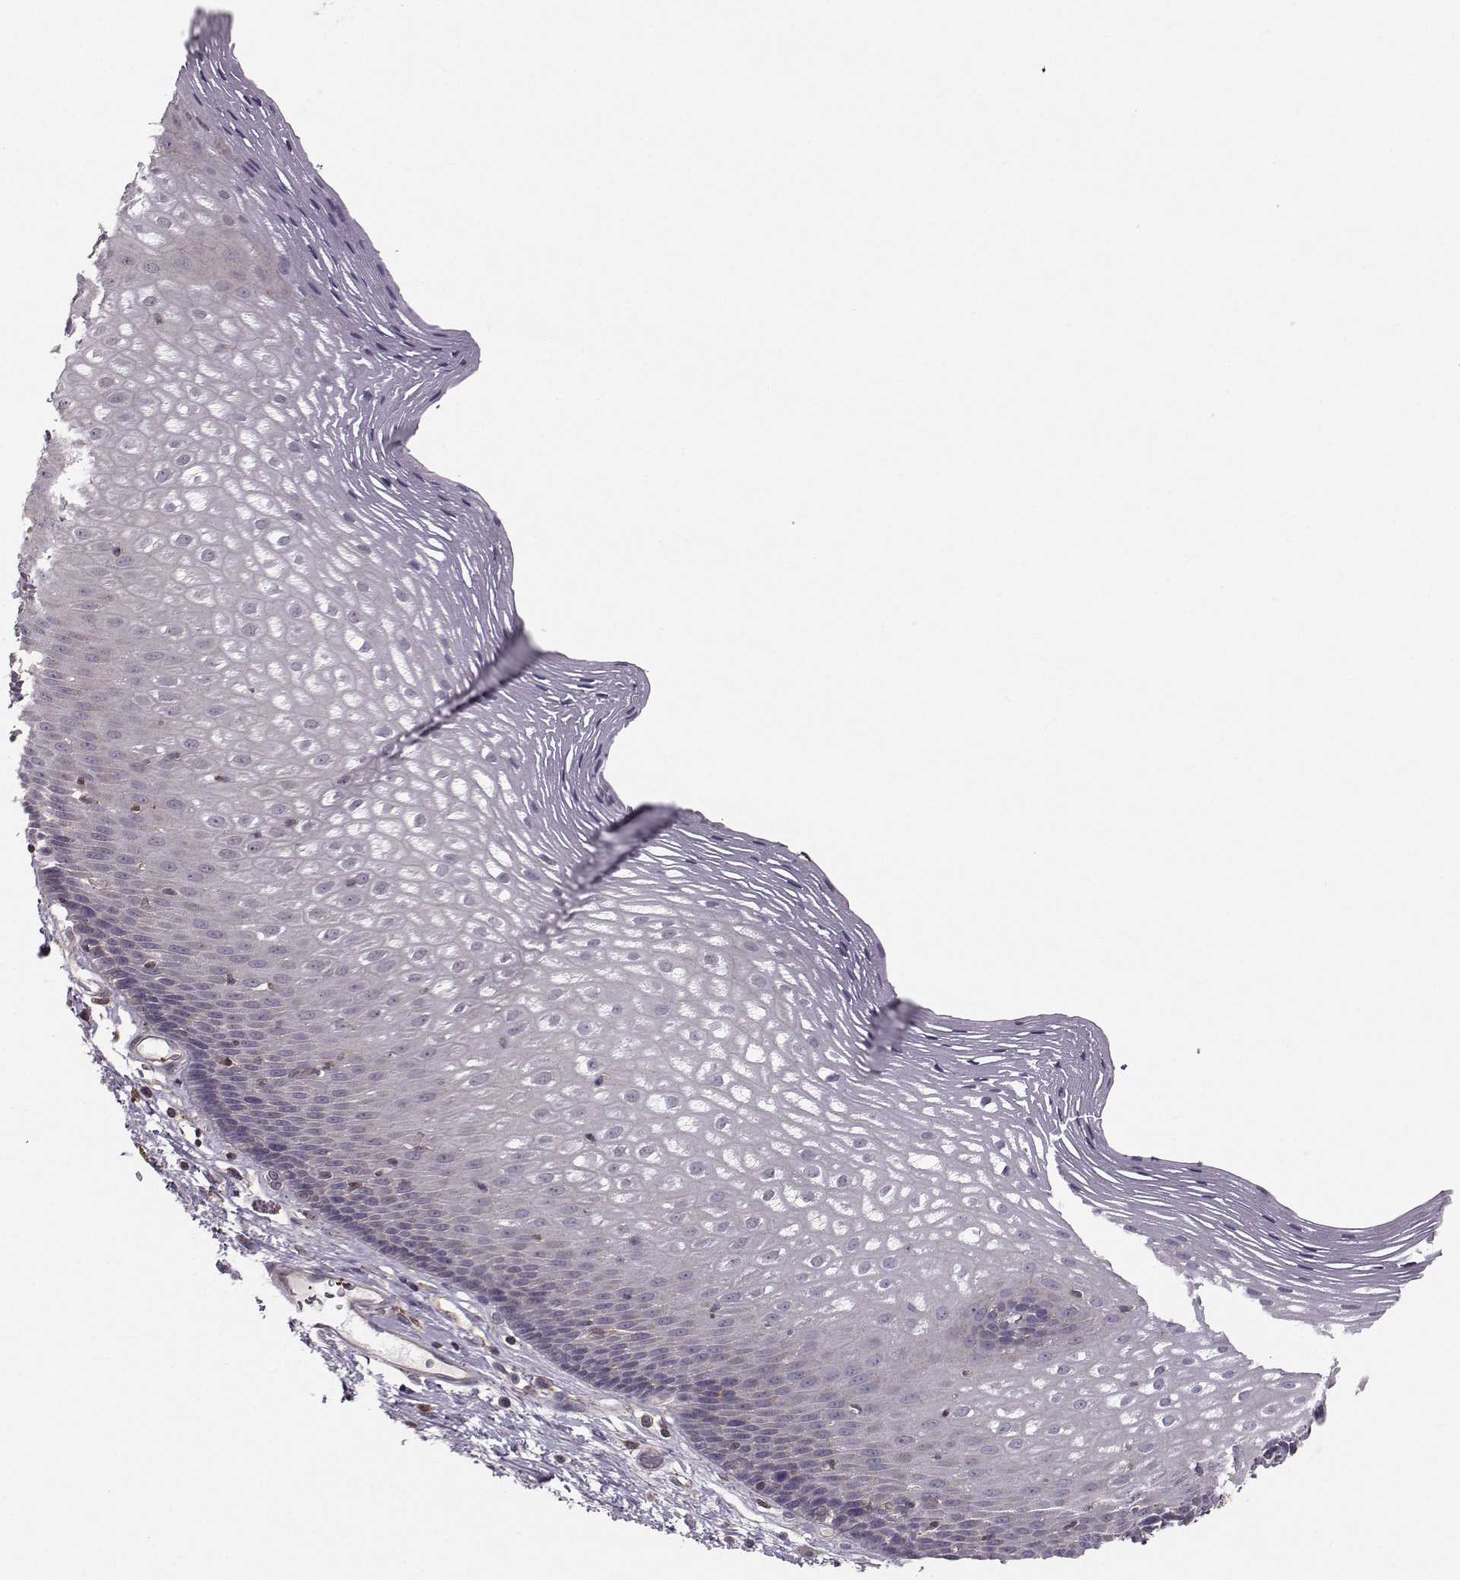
{"staining": {"intensity": "negative", "quantity": "none", "location": "none"}, "tissue": "esophagus", "cell_type": "Squamous epithelial cells", "image_type": "normal", "snomed": [{"axis": "morphology", "description": "Normal tissue, NOS"}, {"axis": "topography", "description": "Esophagus"}], "caption": "Histopathology image shows no significant protein staining in squamous epithelial cells of unremarkable esophagus.", "gene": "ASB16", "patient": {"sex": "male", "age": 76}}